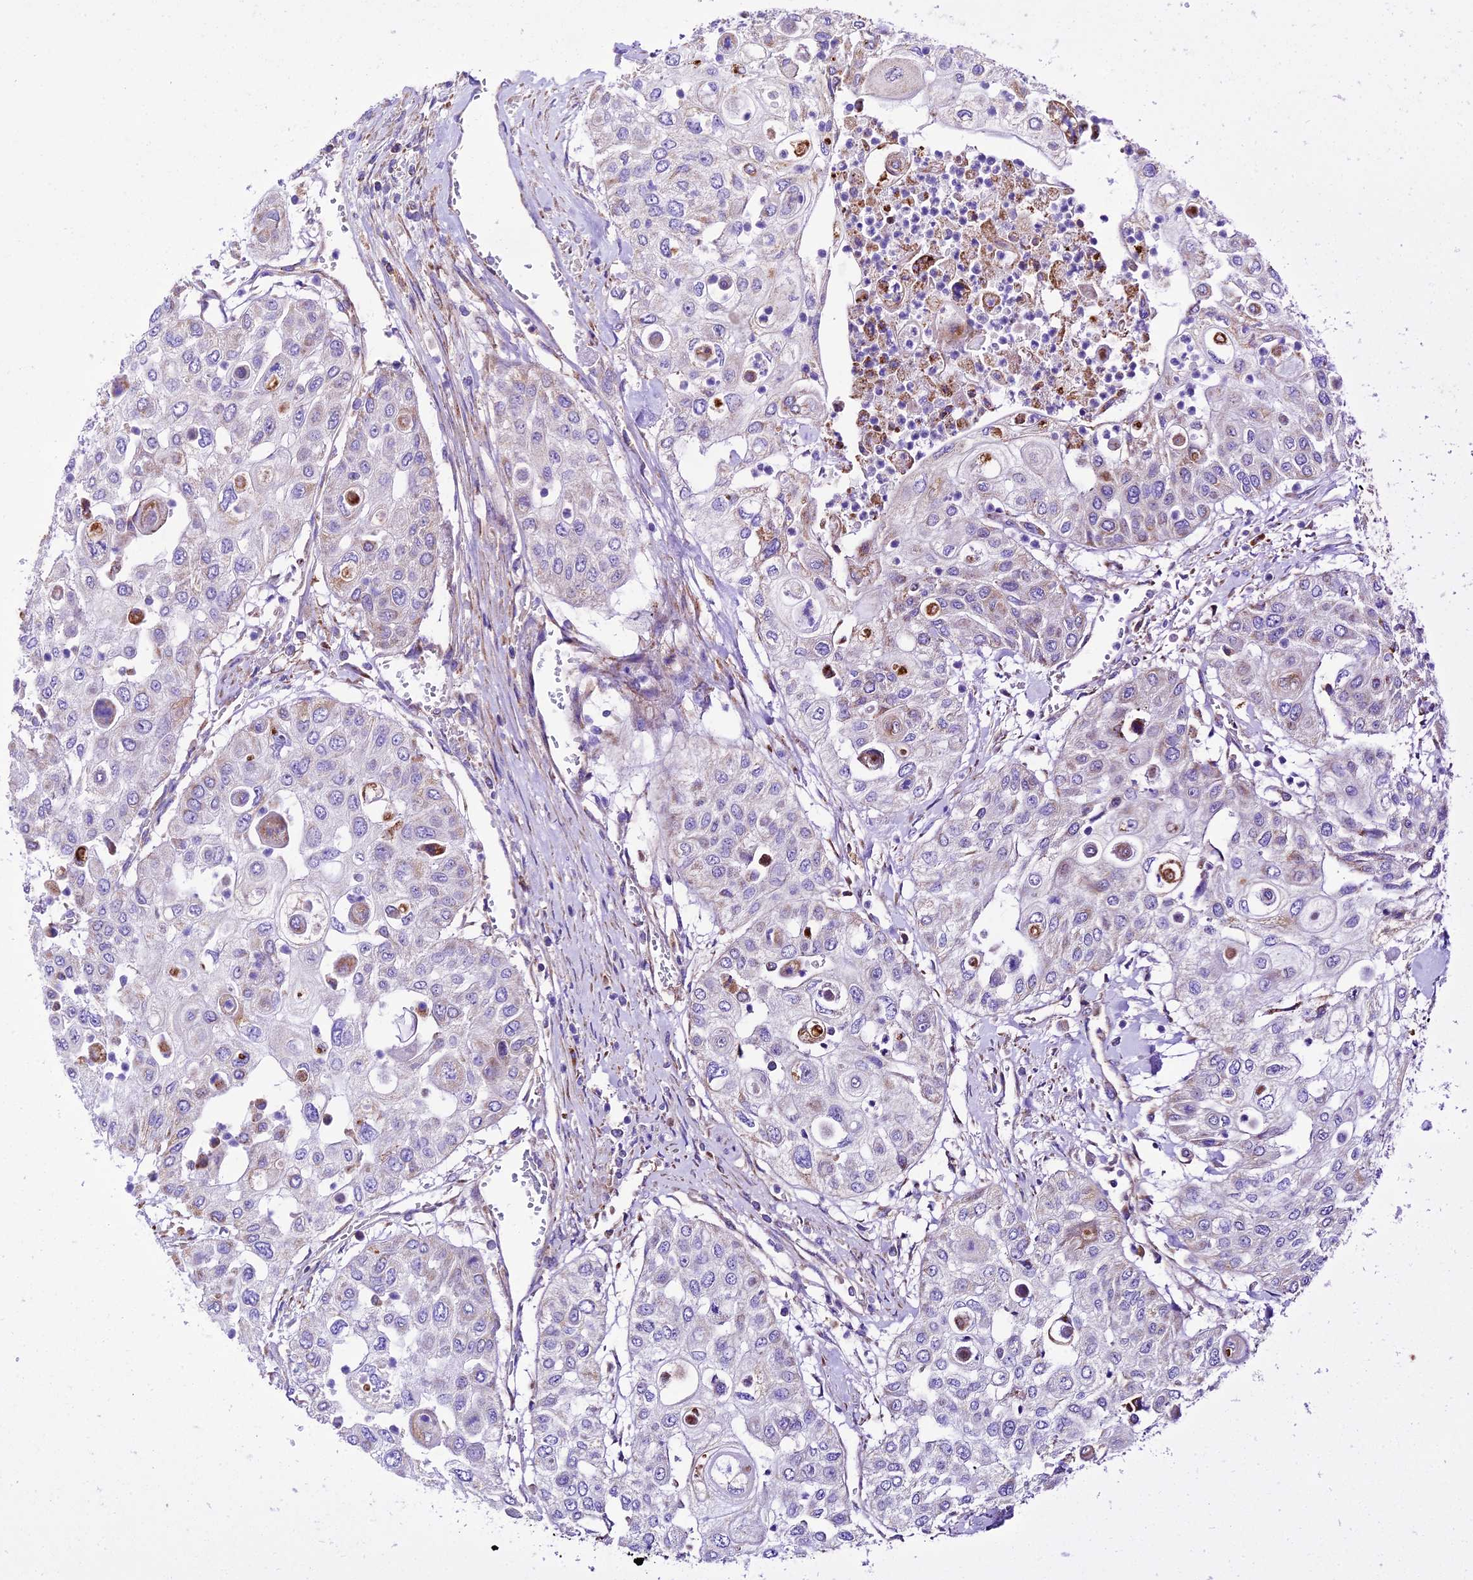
{"staining": {"intensity": "weak", "quantity": "<25%", "location": "cytoplasmic/membranous"}, "tissue": "urothelial cancer", "cell_type": "Tumor cells", "image_type": "cancer", "snomed": [{"axis": "morphology", "description": "Urothelial carcinoma, High grade"}, {"axis": "topography", "description": "Urinary bladder"}], "caption": "The image demonstrates no staining of tumor cells in urothelial cancer.", "gene": "VPS13C", "patient": {"sex": "female", "age": 79}}